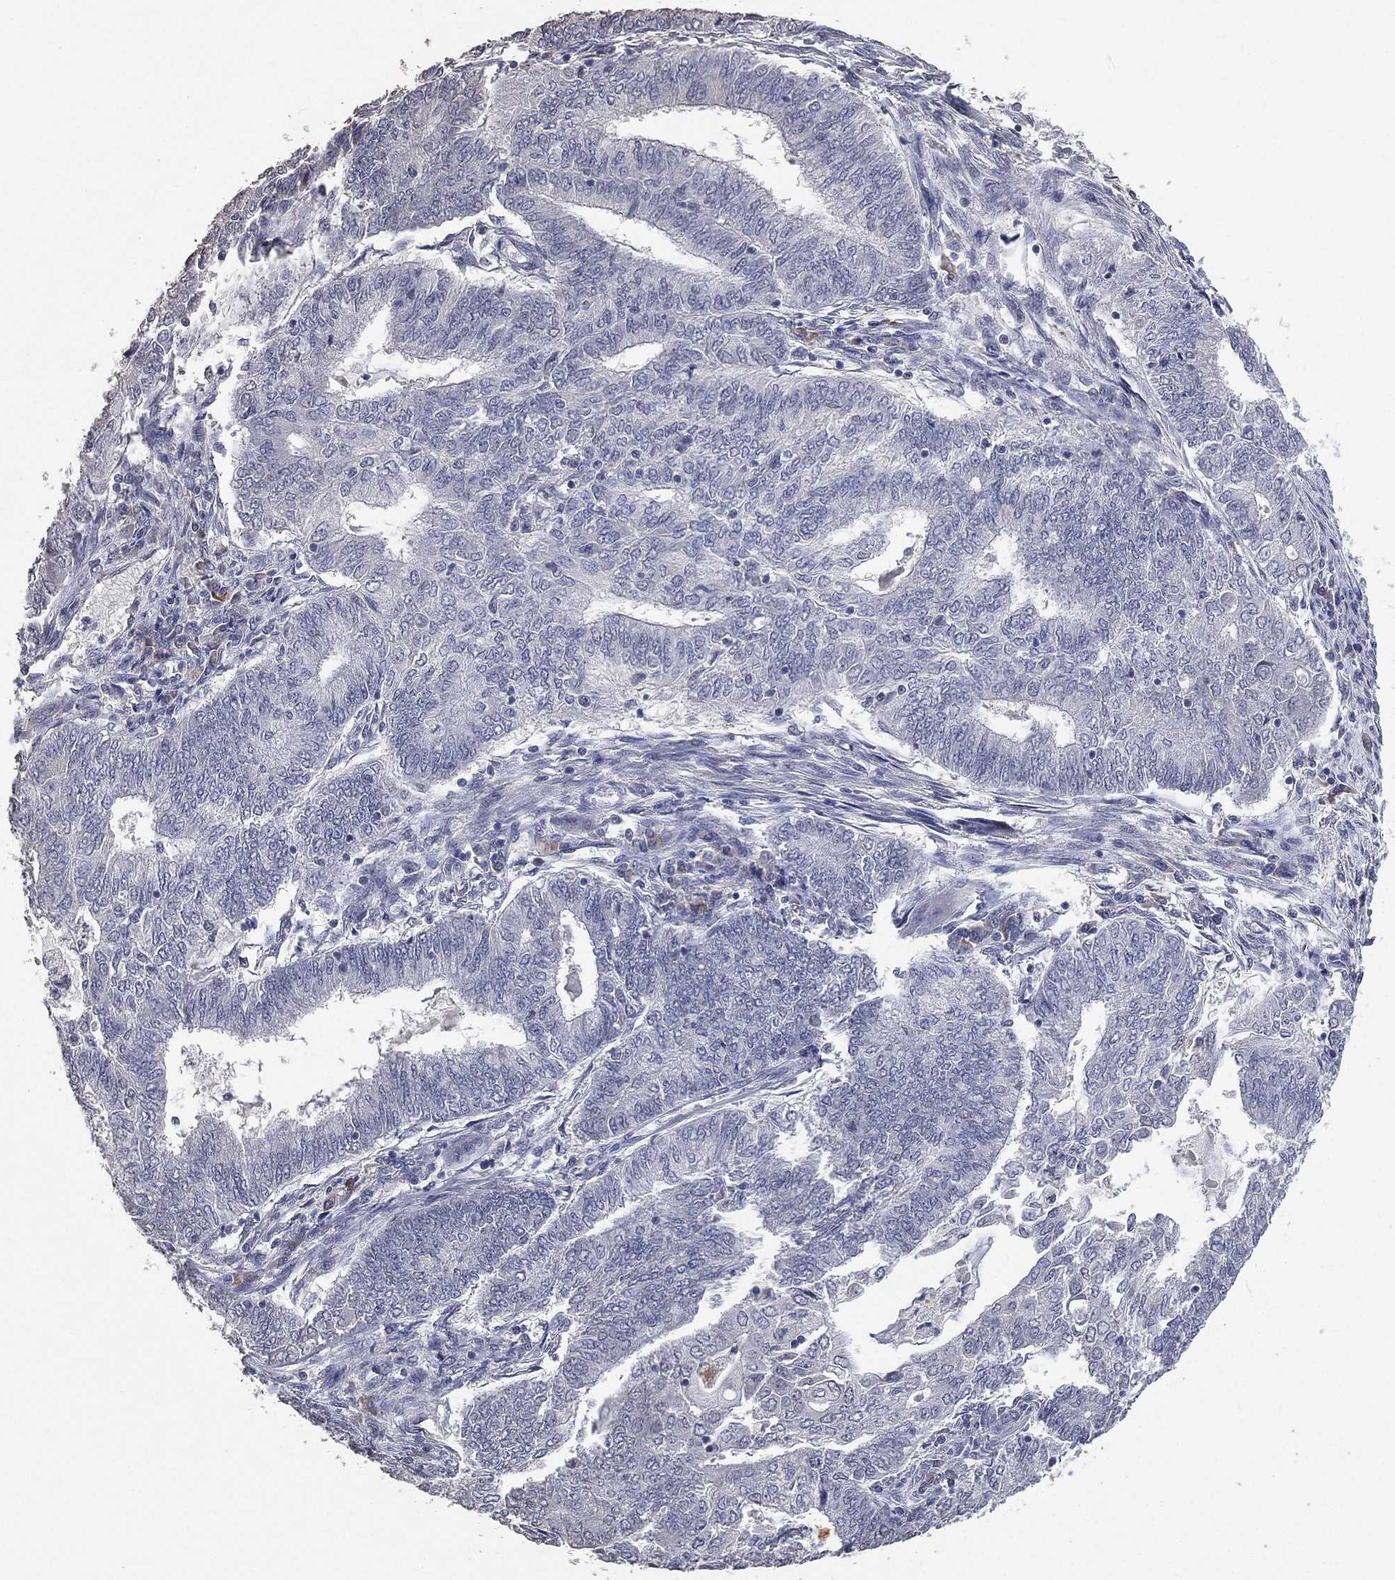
{"staining": {"intensity": "negative", "quantity": "none", "location": "none"}, "tissue": "endometrial cancer", "cell_type": "Tumor cells", "image_type": "cancer", "snomed": [{"axis": "morphology", "description": "Adenocarcinoma, NOS"}, {"axis": "topography", "description": "Endometrium"}], "caption": "Endometrial adenocarcinoma was stained to show a protein in brown. There is no significant expression in tumor cells.", "gene": "DSG1", "patient": {"sex": "female", "age": 62}}